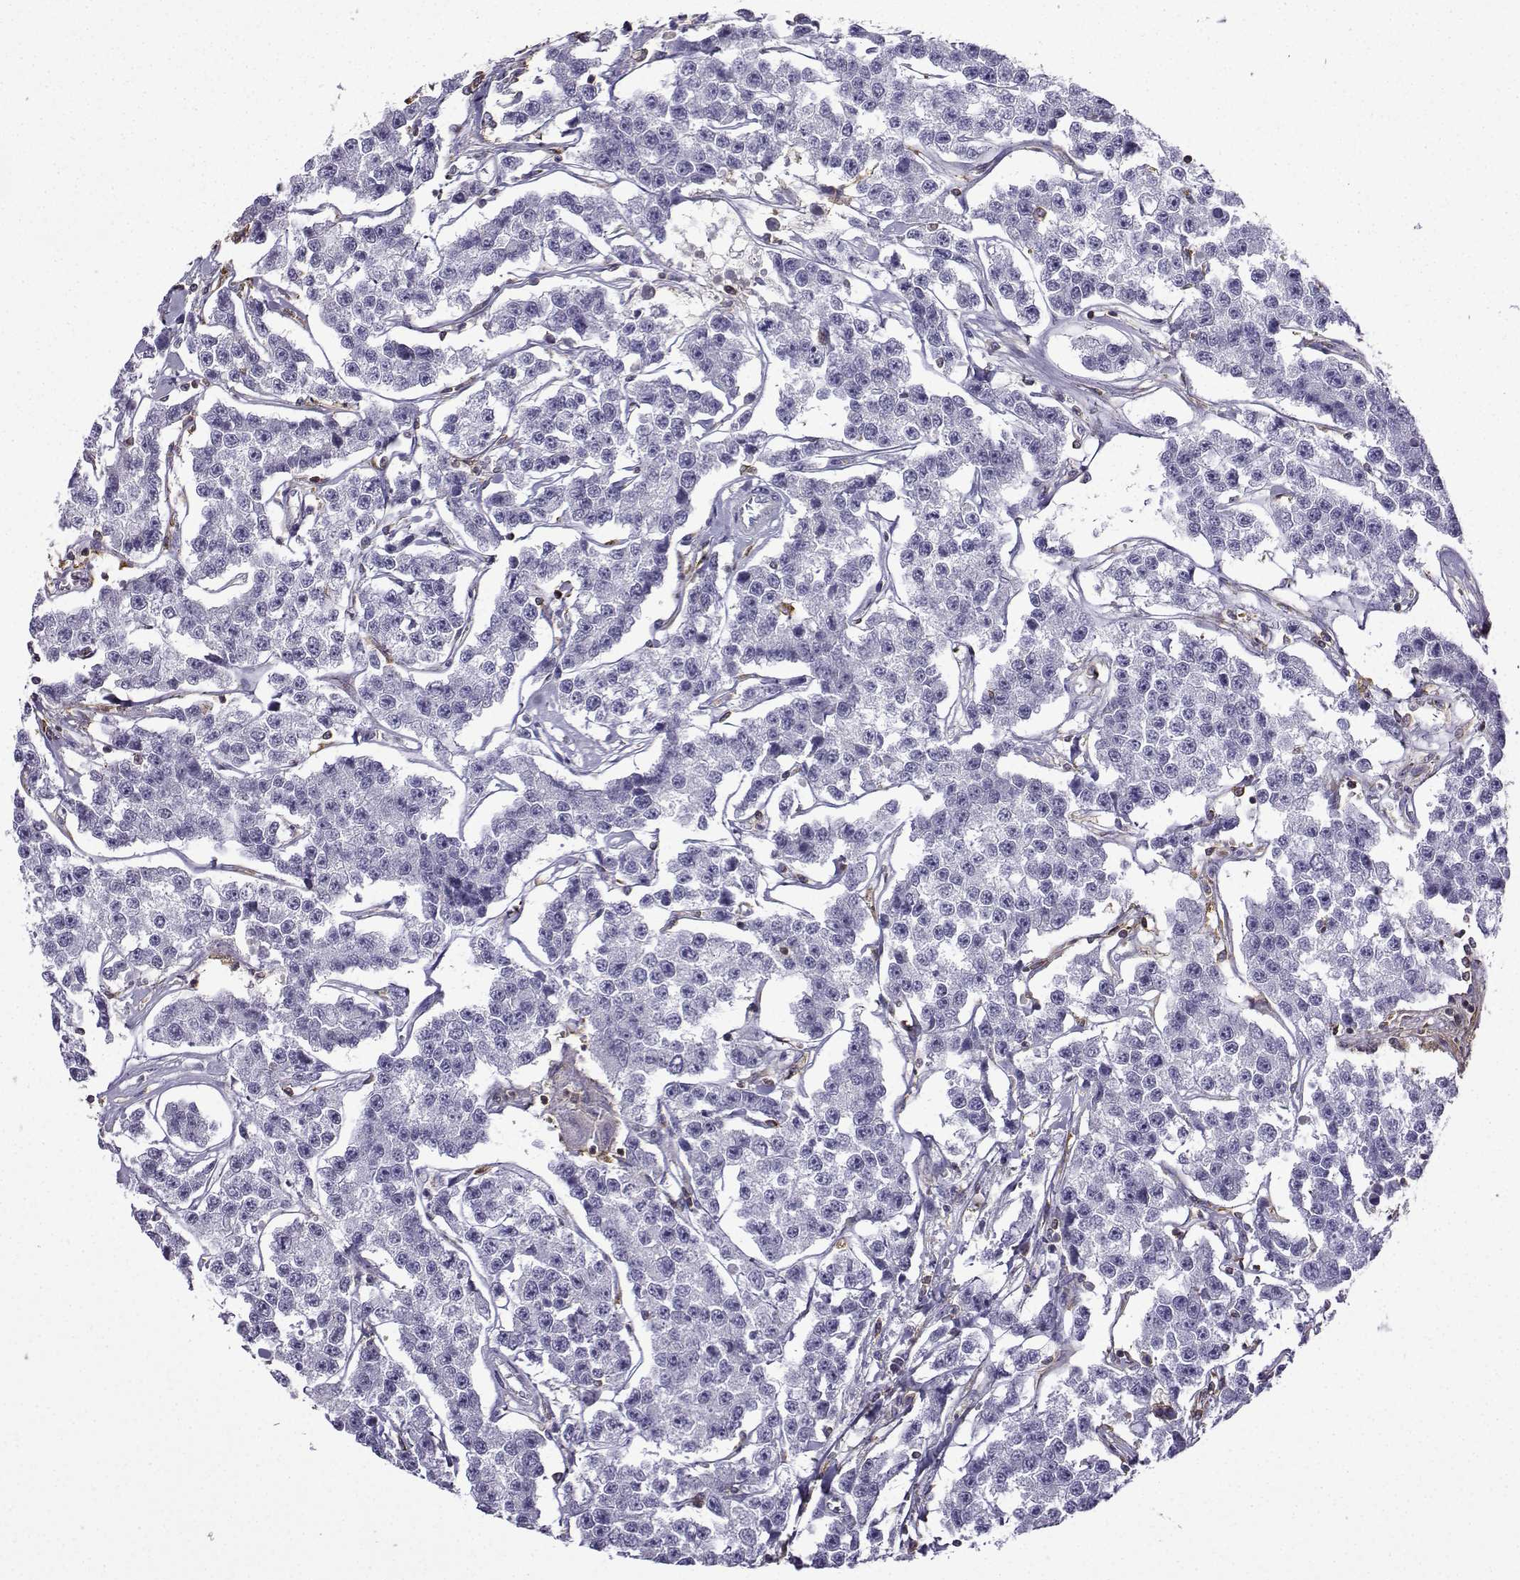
{"staining": {"intensity": "negative", "quantity": "none", "location": "none"}, "tissue": "testis cancer", "cell_type": "Tumor cells", "image_type": "cancer", "snomed": [{"axis": "morphology", "description": "Seminoma, NOS"}, {"axis": "topography", "description": "Testis"}], "caption": "IHC micrograph of neoplastic tissue: human testis seminoma stained with DAB (3,3'-diaminobenzidine) demonstrates no significant protein expression in tumor cells.", "gene": "DOCK10", "patient": {"sex": "male", "age": 59}}